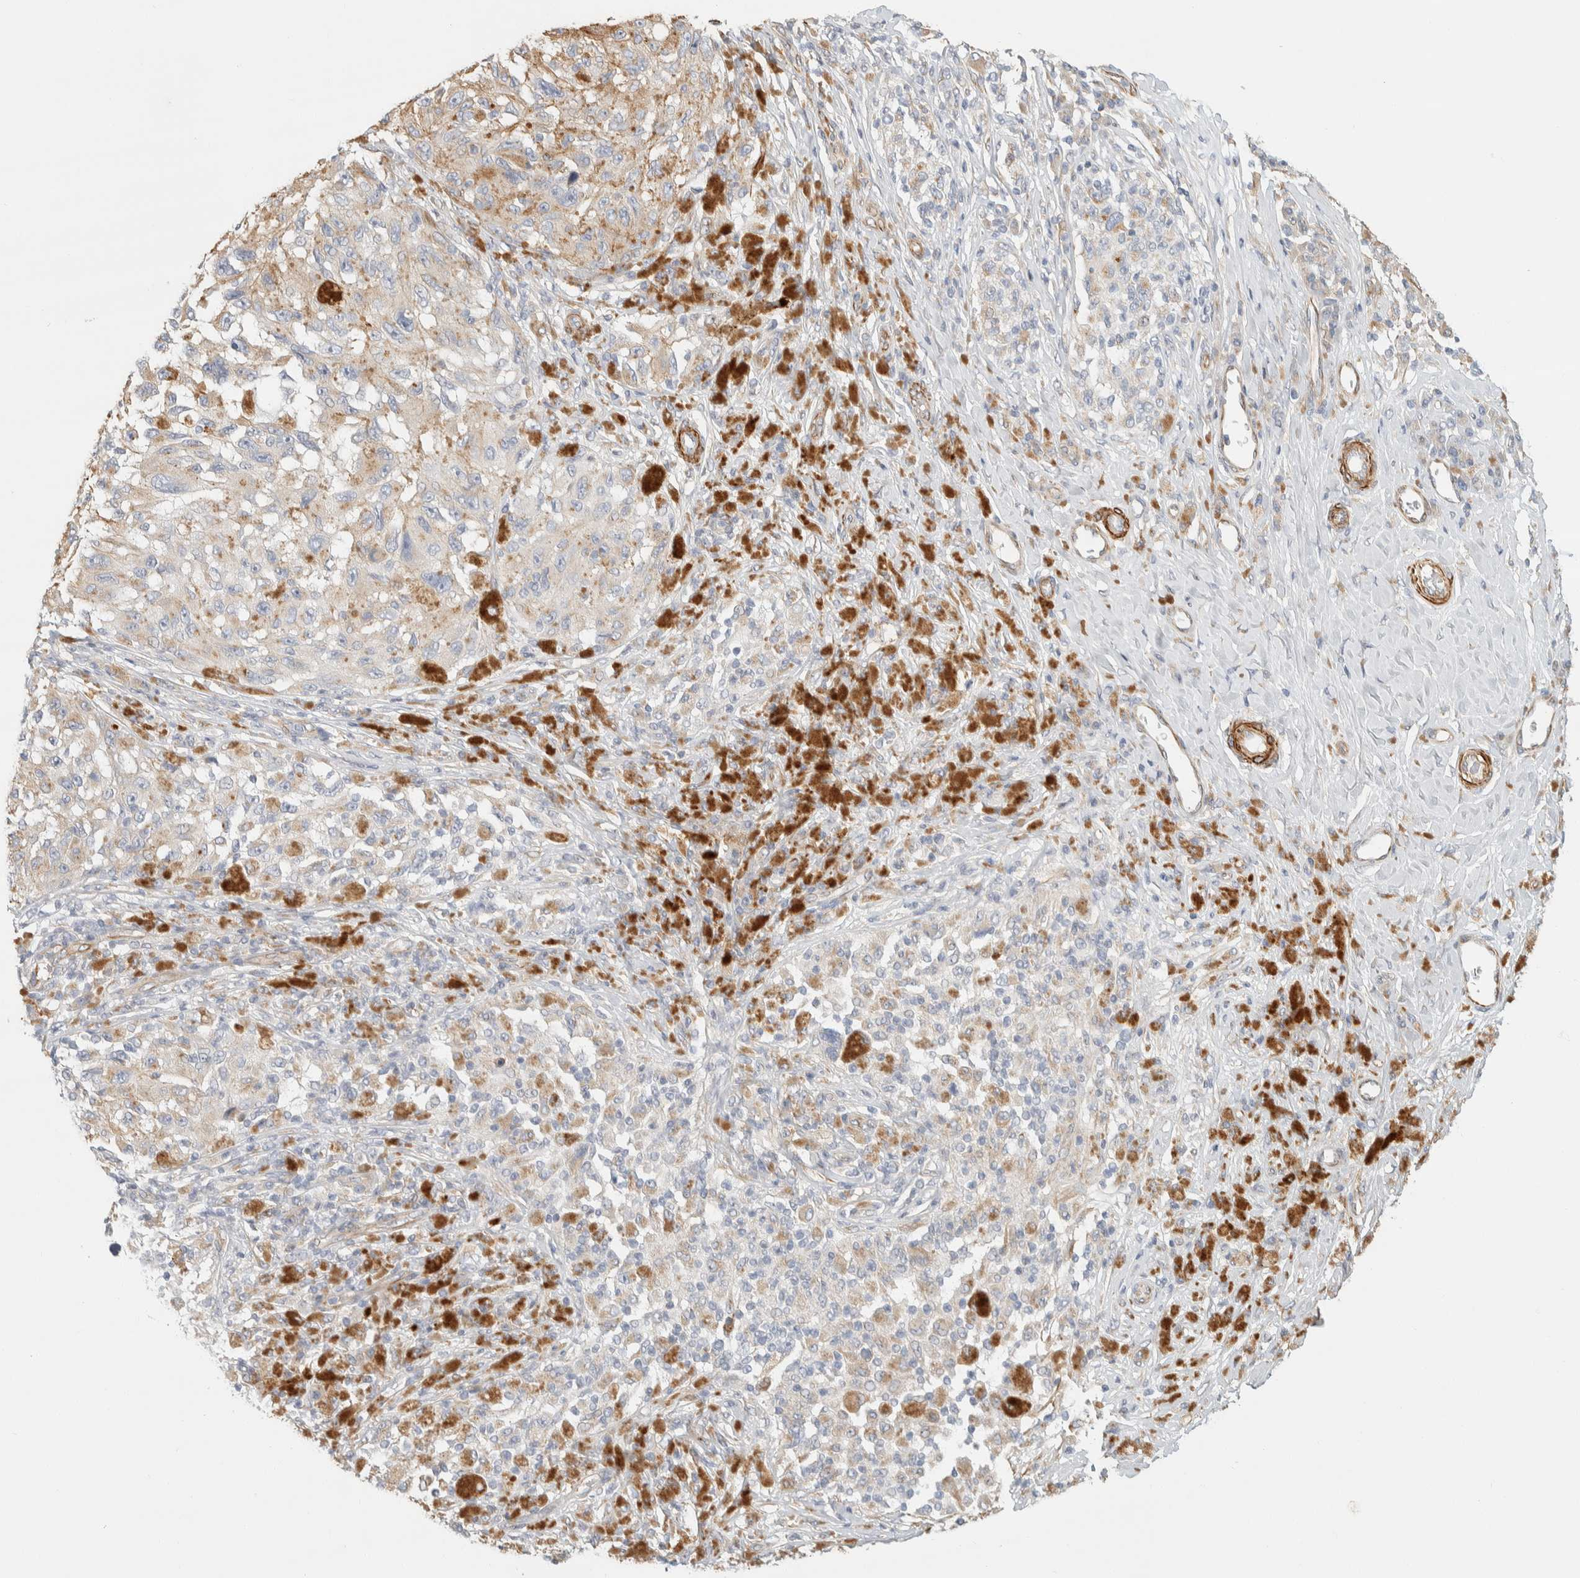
{"staining": {"intensity": "weak", "quantity": "25%-75%", "location": "cytoplasmic/membranous"}, "tissue": "melanoma", "cell_type": "Tumor cells", "image_type": "cancer", "snomed": [{"axis": "morphology", "description": "Malignant melanoma, NOS"}, {"axis": "topography", "description": "Skin"}], "caption": "Melanoma was stained to show a protein in brown. There is low levels of weak cytoplasmic/membranous expression in approximately 25%-75% of tumor cells.", "gene": "CDR2", "patient": {"sex": "female", "age": 73}}